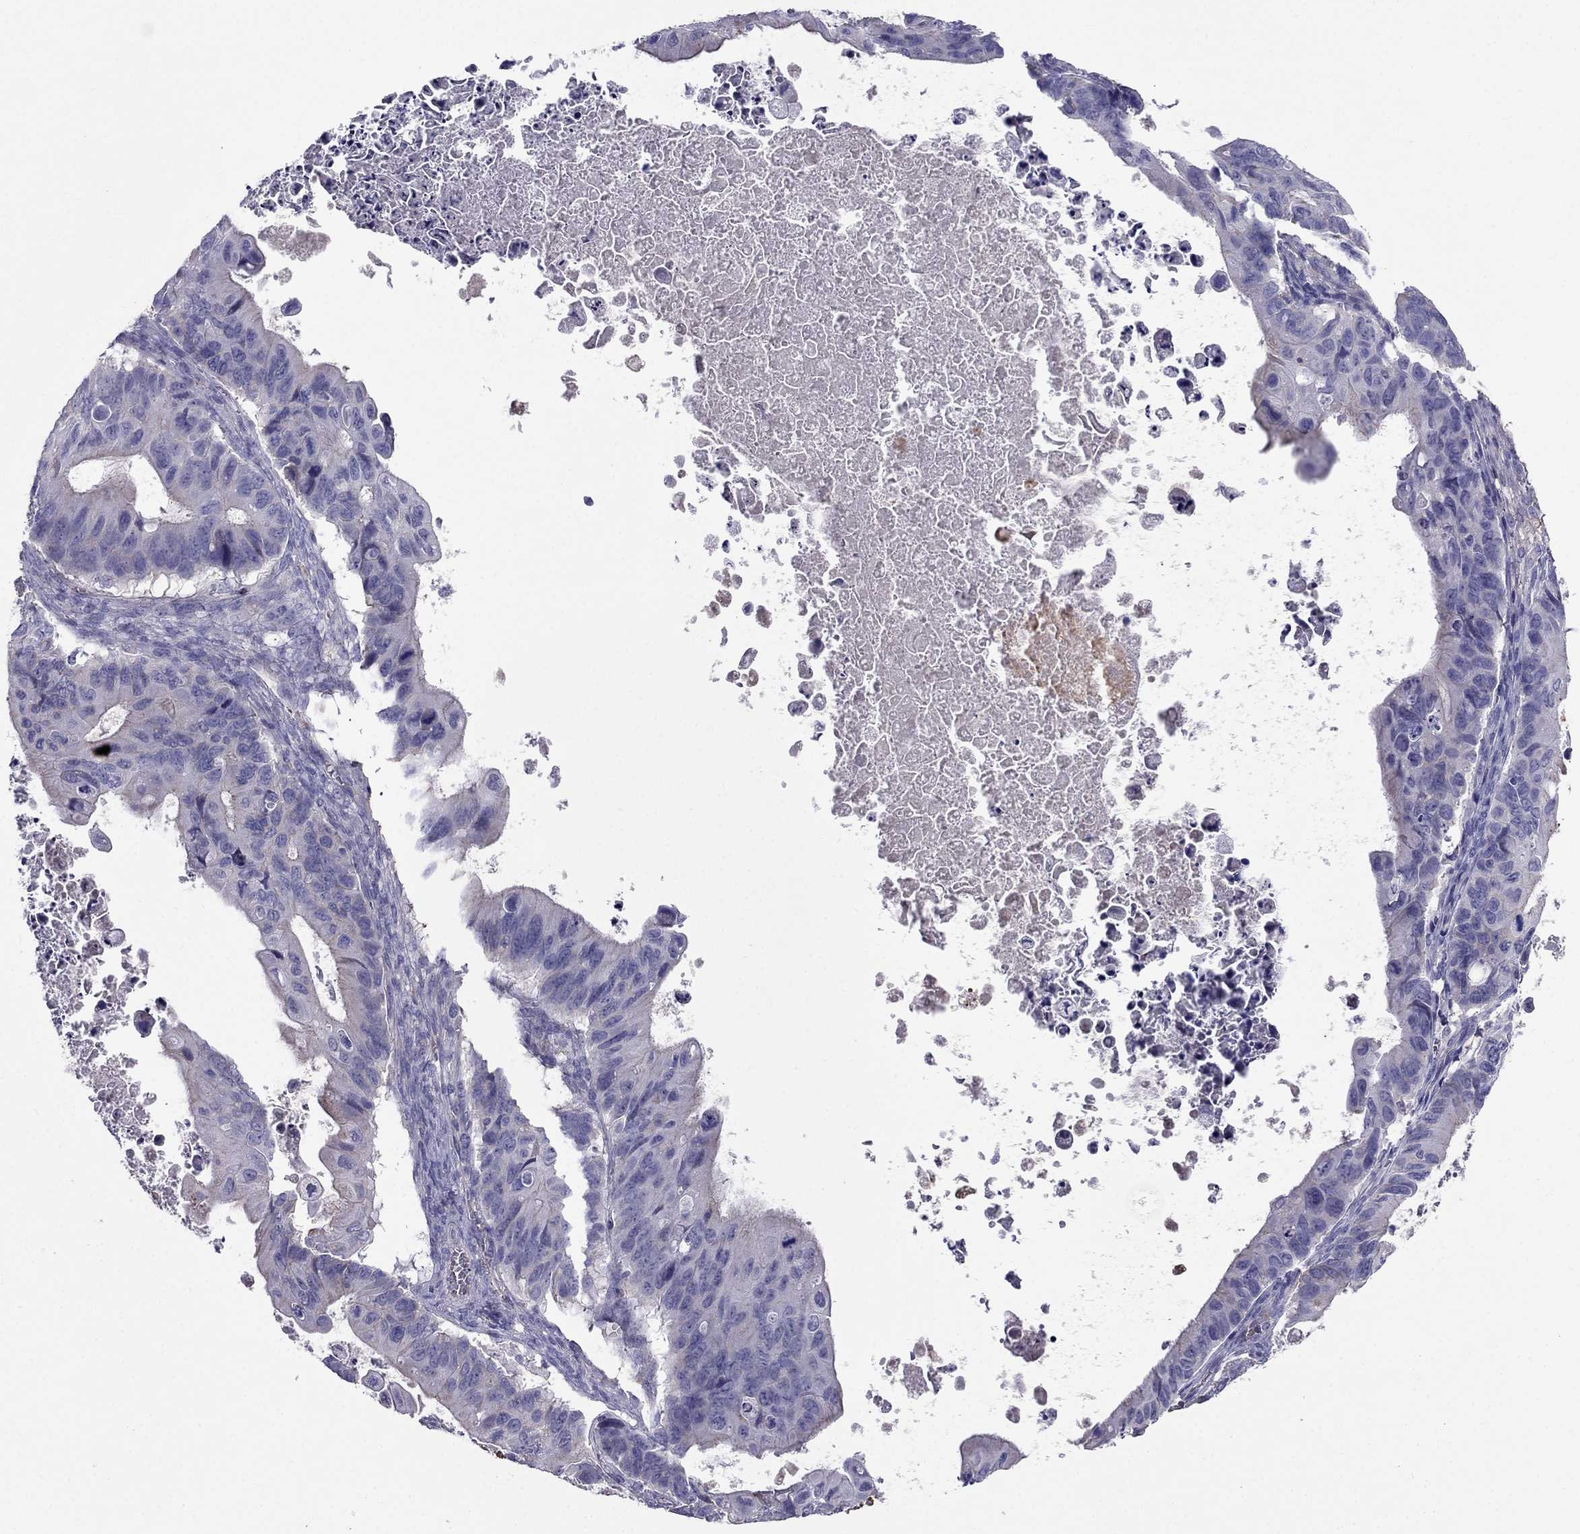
{"staining": {"intensity": "negative", "quantity": "none", "location": "none"}, "tissue": "ovarian cancer", "cell_type": "Tumor cells", "image_type": "cancer", "snomed": [{"axis": "morphology", "description": "Cystadenocarcinoma, mucinous, NOS"}, {"axis": "topography", "description": "Ovary"}], "caption": "Ovarian cancer was stained to show a protein in brown. There is no significant staining in tumor cells.", "gene": "TBC1D21", "patient": {"sex": "female", "age": 64}}